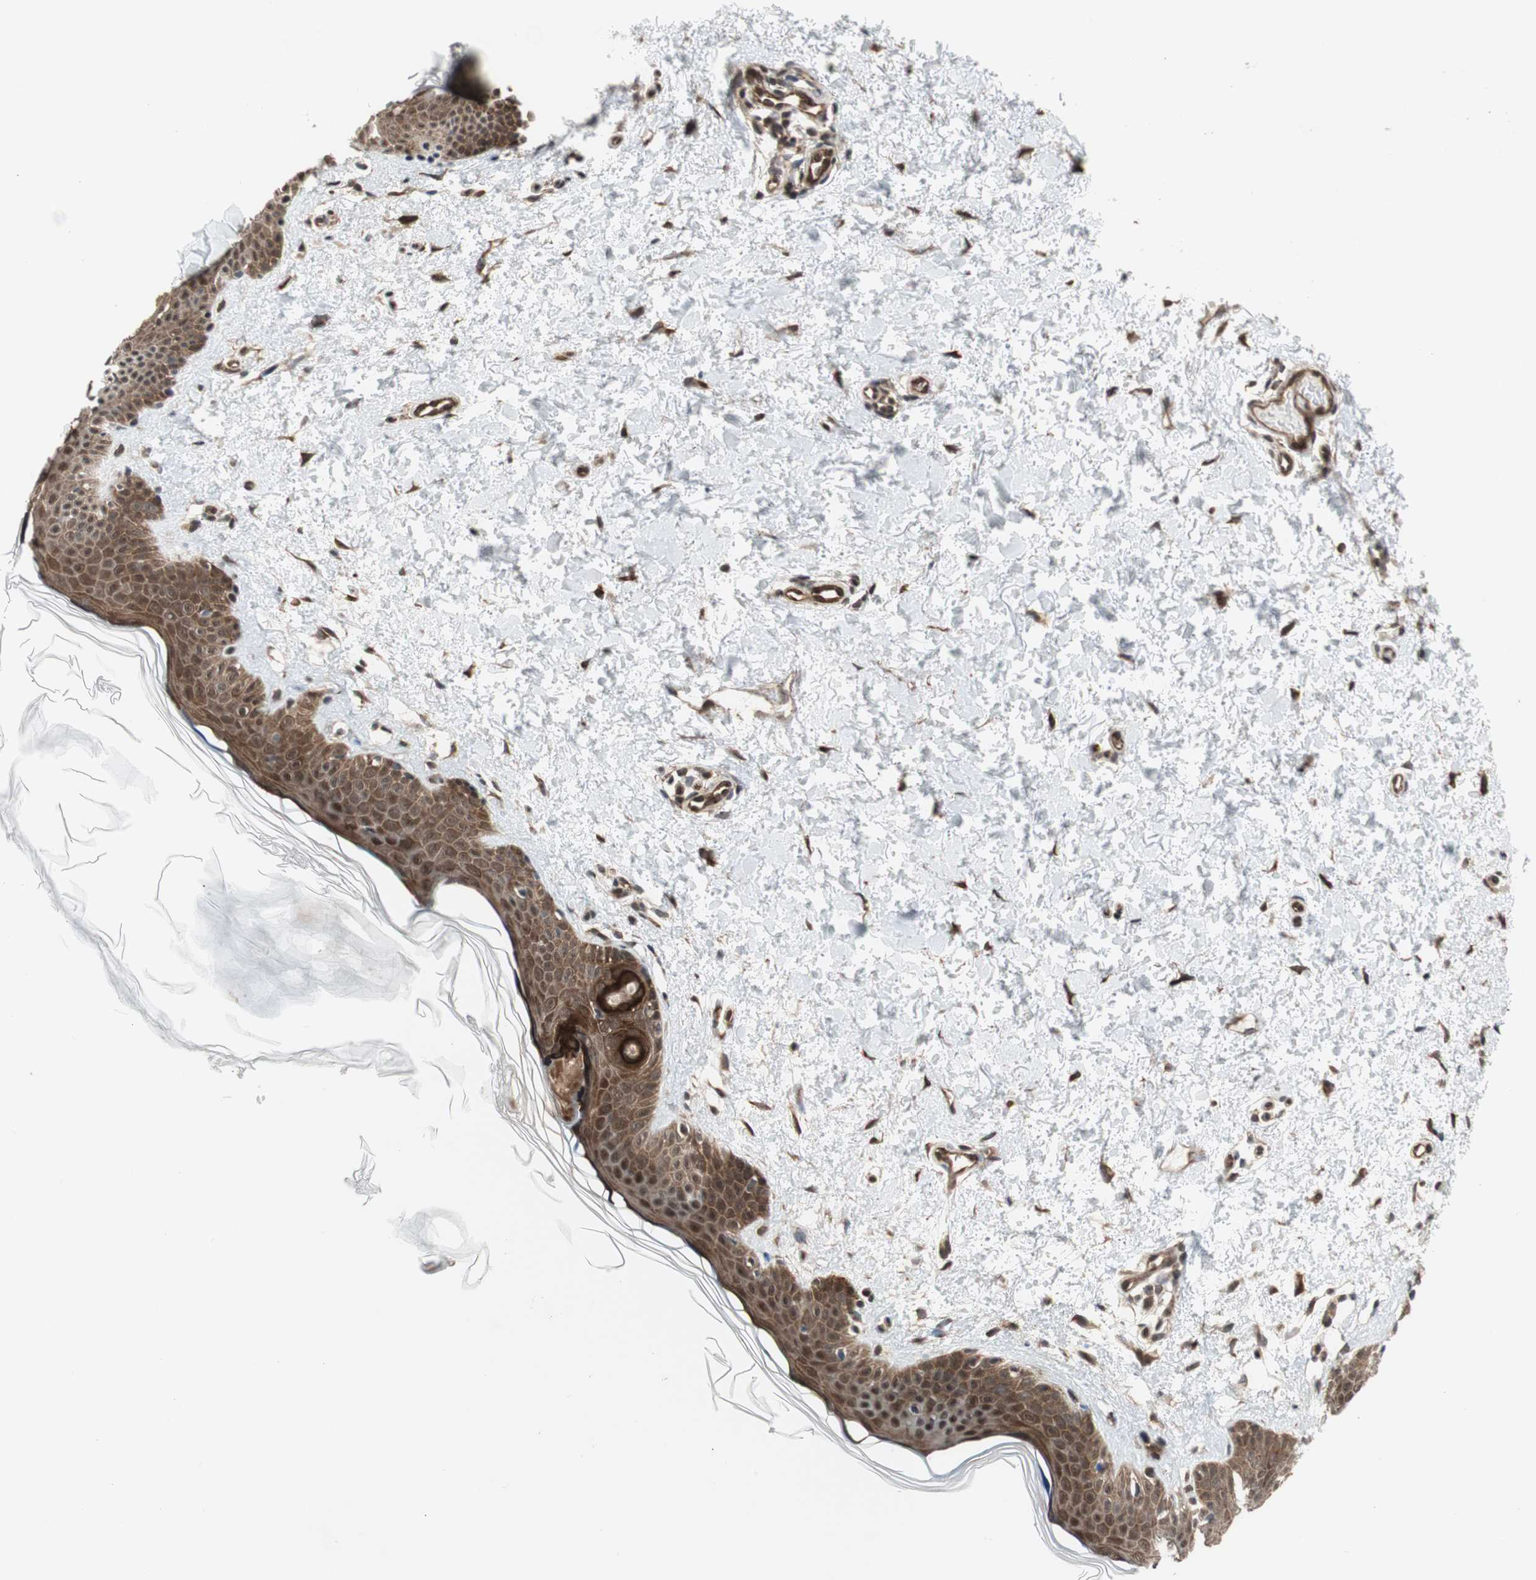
{"staining": {"intensity": "moderate", "quantity": ">75%", "location": "cytoplasmic/membranous,nuclear"}, "tissue": "skin", "cell_type": "Fibroblasts", "image_type": "normal", "snomed": [{"axis": "morphology", "description": "Normal tissue, NOS"}, {"axis": "topography", "description": "Skin"}], "caption": "Brown immunohistochemical staining in unremarkable human skin reveals moderate cytoplasmic/membranous,nuclear staining in about >75% of fibroblasts.", "gene": "ZNF512B", "patient": {"sex": "female", "age": 56}}